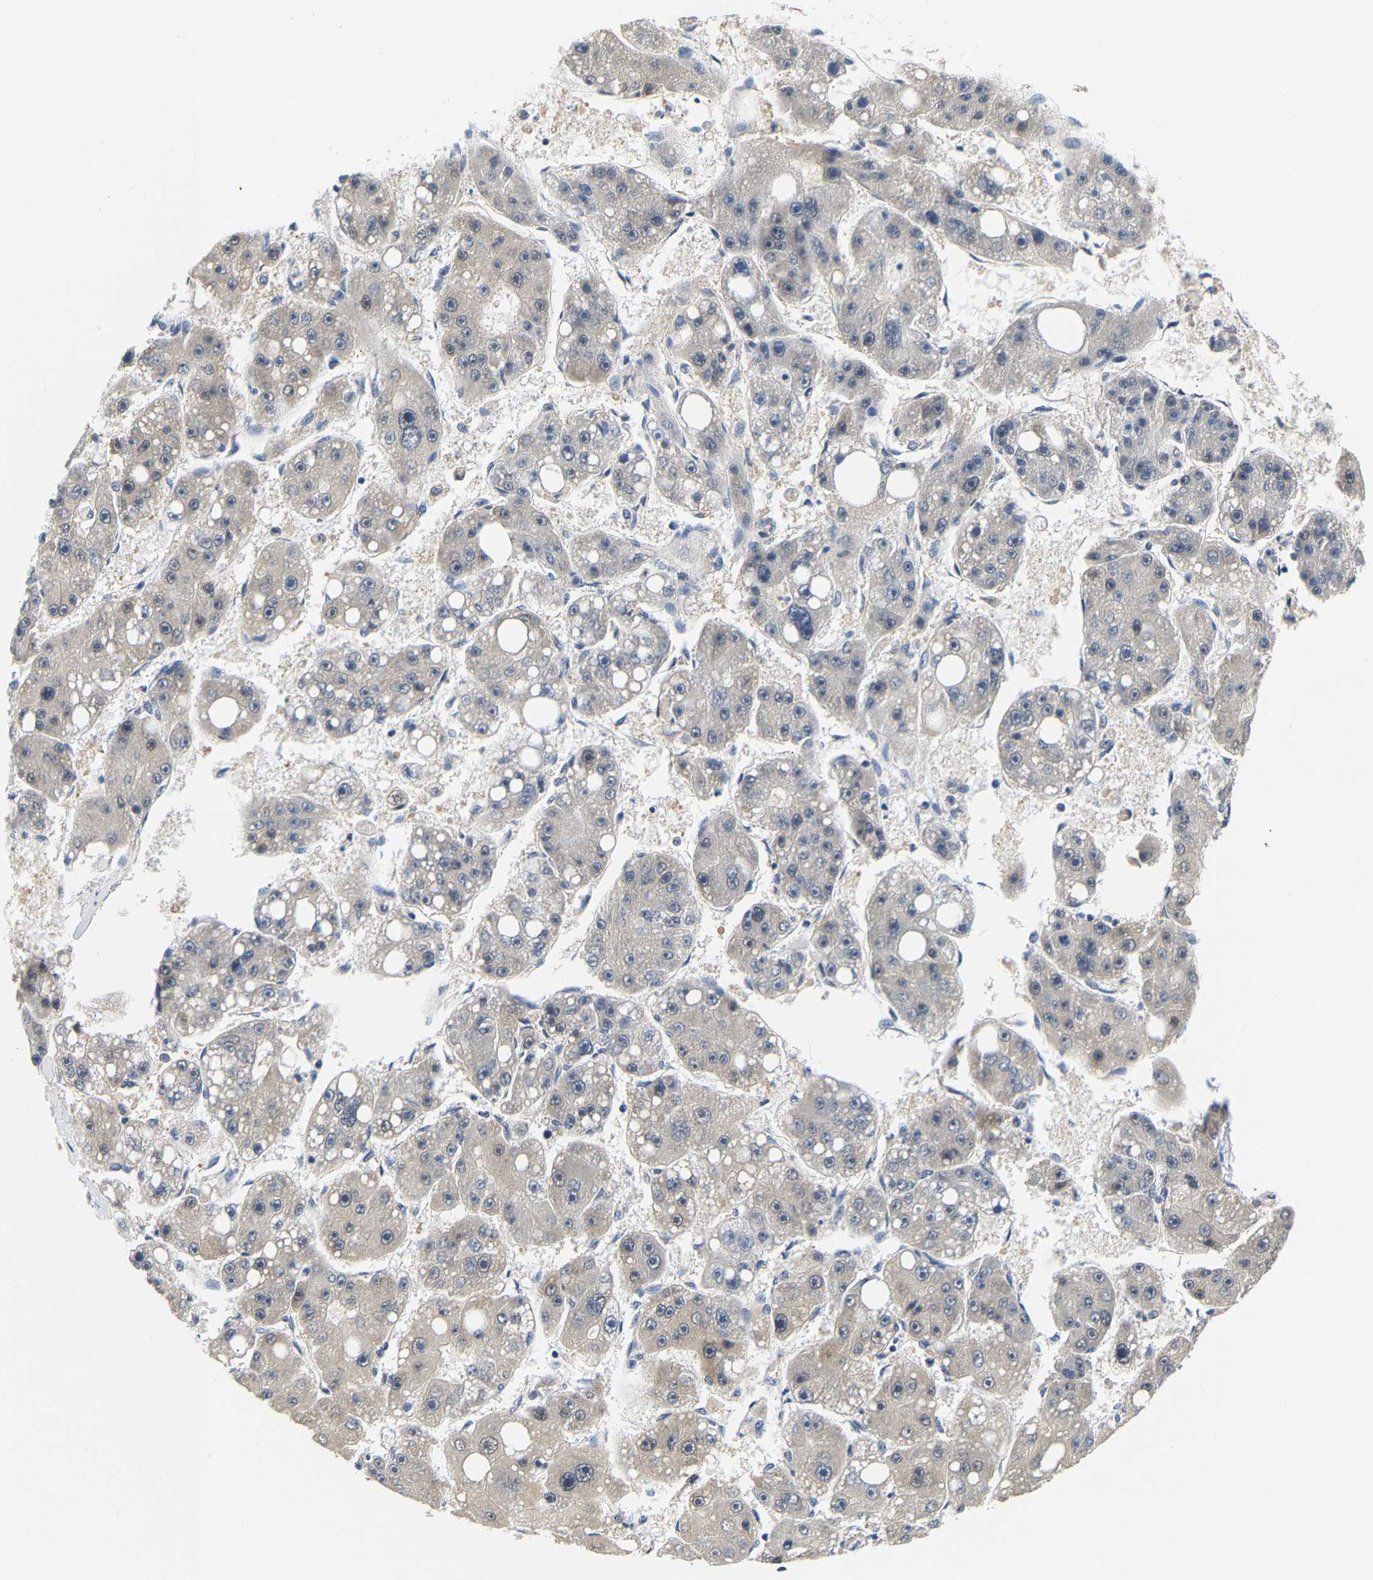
{"staining": {"intensity": "weak", "quantity": "25%-75%", "location": "cytoplasmic/membranous"}, "tissue": "liver cancer", "cell_type": "Tumor cells", "image_type": "cancer", "snomed": [{"axis": "morphology", "description": "Carcinoma, Hepatocellular, NOS"}, {"axis": "topography", "description": "Liver"}], "caption": "DAB (3,3'-diaminobenzidine) immunohistochemical staining of human hepatocellular carcinoma (liver) shows weak cytoplasmic/membranous protein positivity in about 25%-75% of tumor cells.", "gene": "ARHGEF12", "patient": {"sex": "female", "age": 61}}